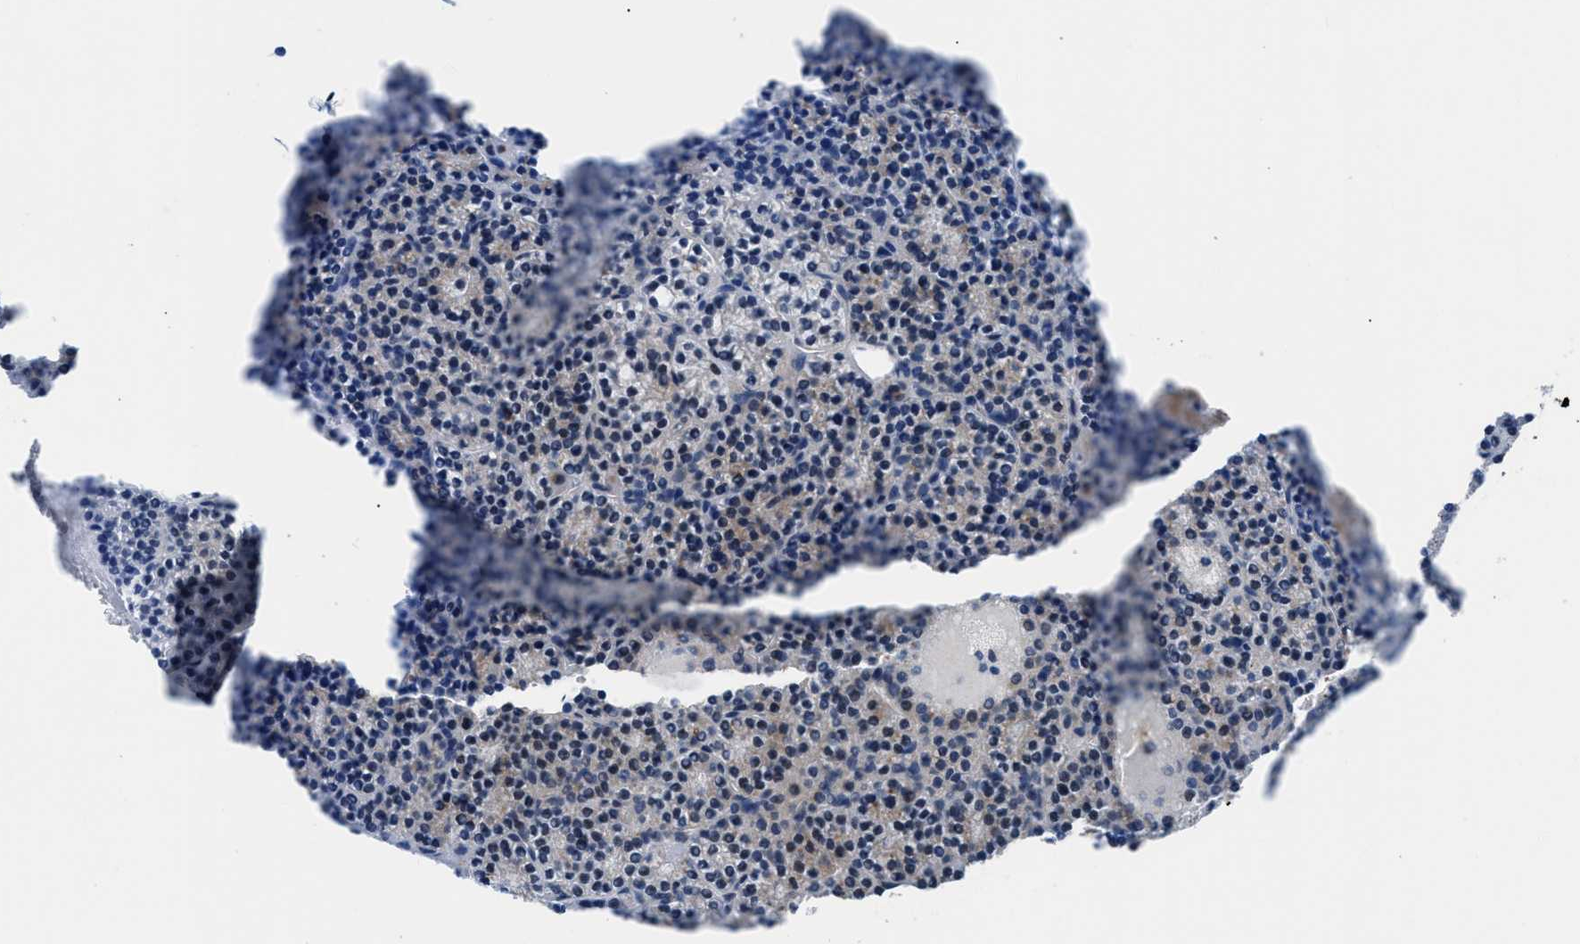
{"staining": {"intensity": "weak", "quantity": "25%-75%", "location": "cytoplasmic/membranous"}, "tissue": "parathyroid gland", "cell_type": "Glandular cells", "image_type": "normal", "snomed": [{"axis": "morphology", "description": "Normal tissue, NOS"}, {"axis": "morphology", "description": "Adenoma, NOS"}, {"axis": "topography", "description": "Parathyroid gland"}], "caption": "Immunohistochemistry (DAB (3,3'-diaminobenzidine)) staining of normal parathyroid gland shows weak cytoplasmic/membranous protein positivity in about 25%-75% of glandular cells. The staining is performed using DAB brown chromogen to label protein expression. The nuclei are counter-stained blue using hematoxylin.", "gene": "UAP1", "patient": {"sex": "female", "age": 64}}